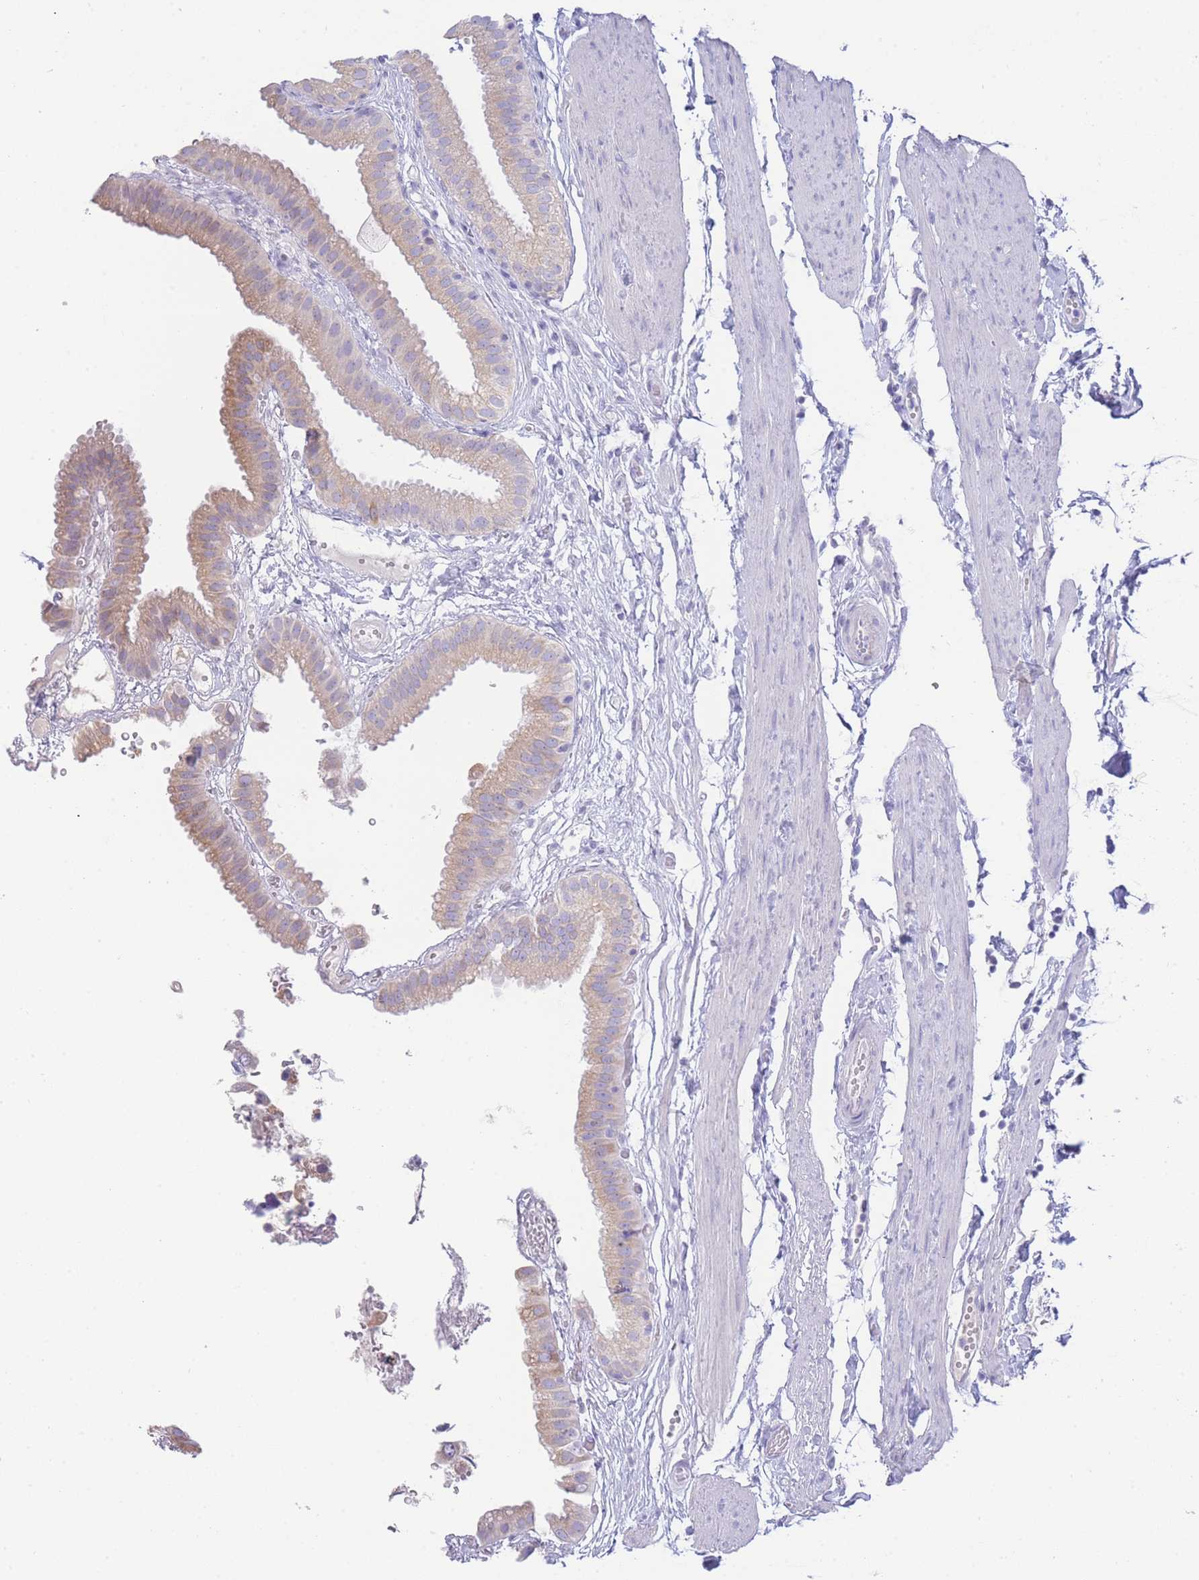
{"staining": {"intensity": "moderate", "quantity": "25%-75%", "location": "cytoplasmic/membranous"}, "tissue": "gallbladder", "cell_type": "Glandular cells", "image_type": "normal", "snomed": [{"axis": "morphology", "description": "Normal tissue, NOS"}, {"axis": "topography", "description": "Gallbladder"}], "caption": "An image showing moderate cytoplasmic/membranous staining in about 25%-75% of glandular cells in unremarkable gallbladder, as visualized by brown immunohistochemical staining.", "gene": "LRRC37A2", "patient": {"sex": "female", "age": 61}}